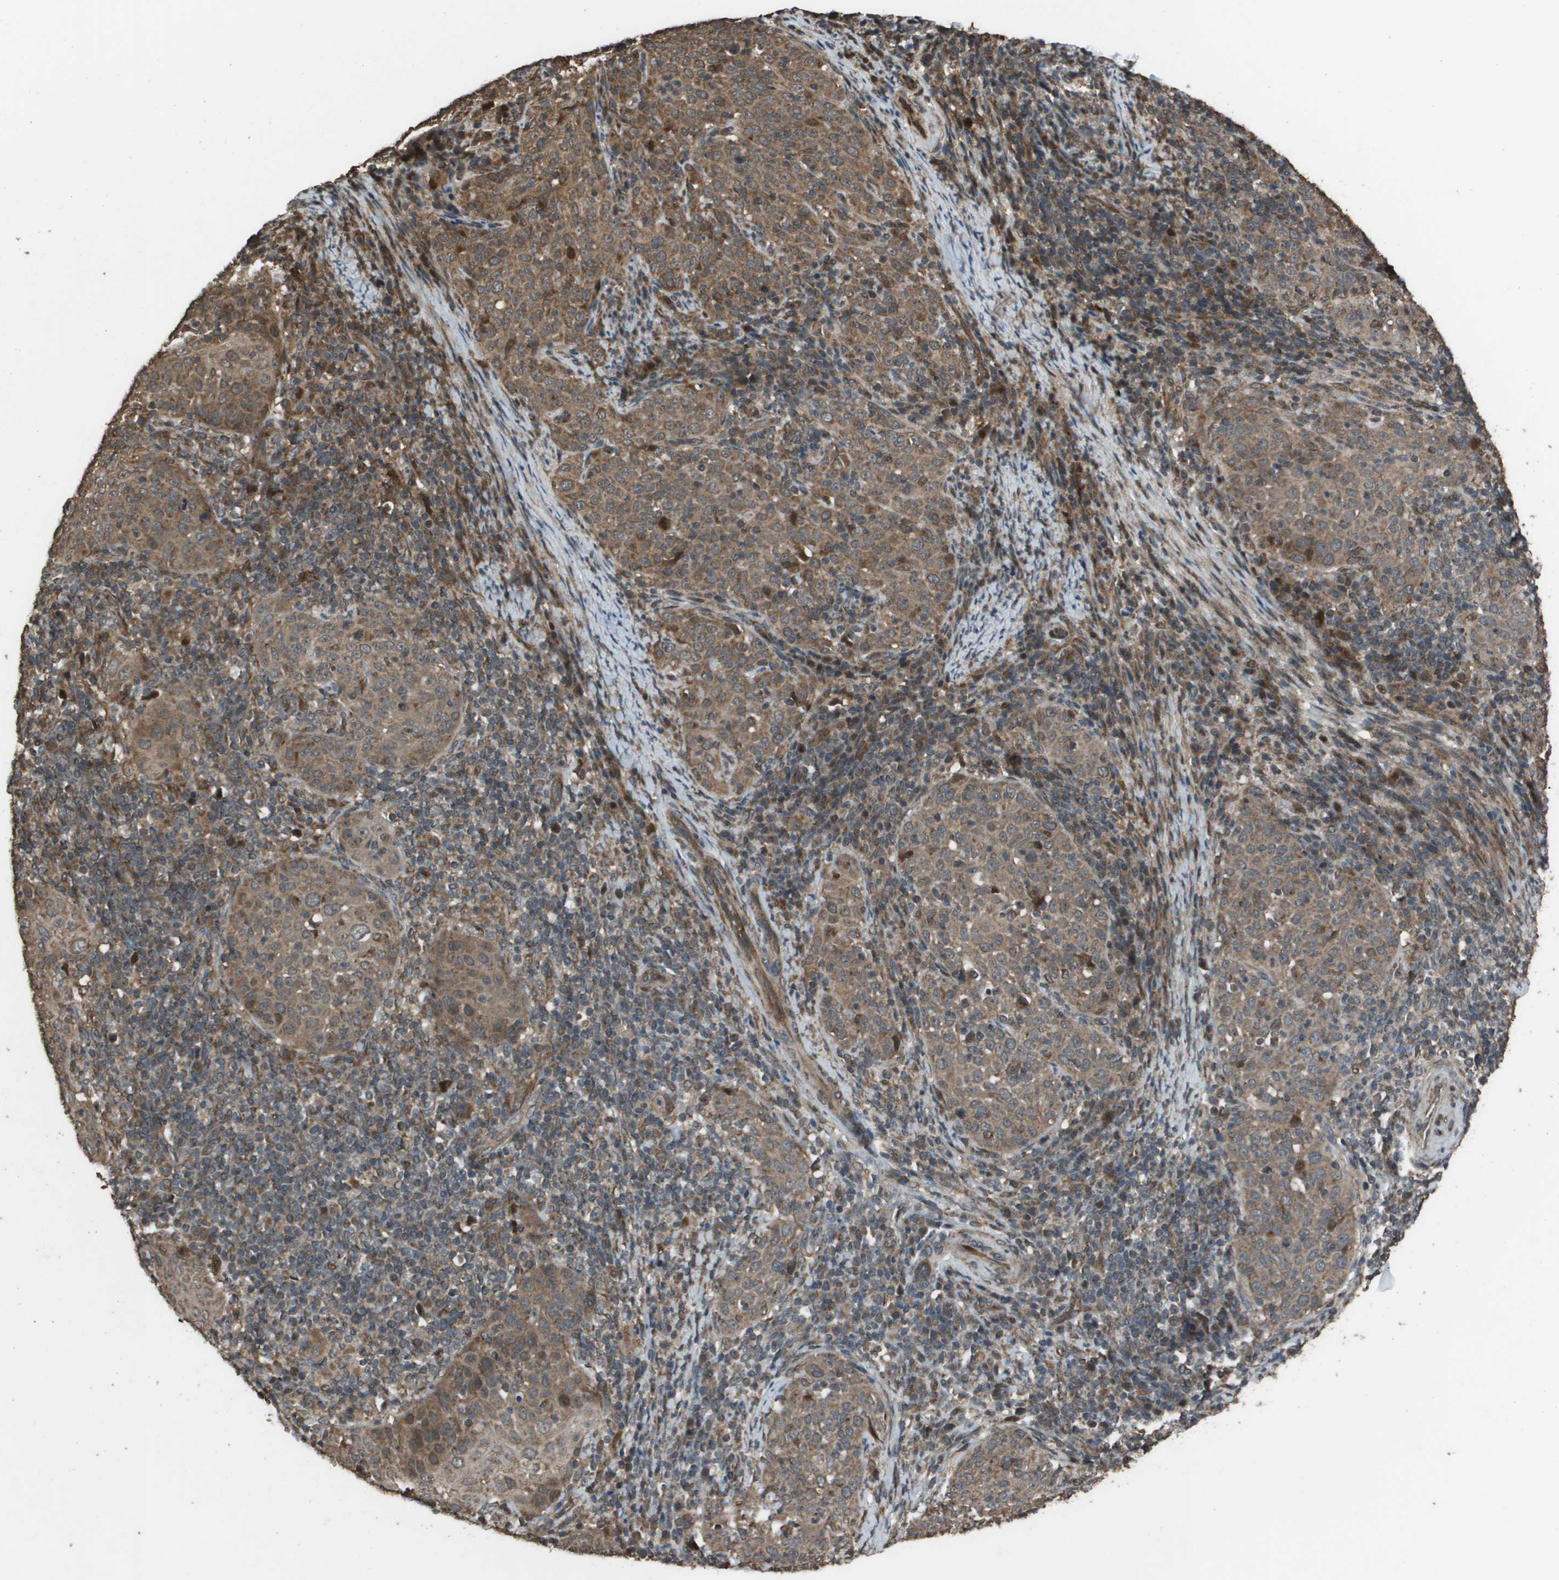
{"staining": {"intensity": "moderate", "quantity": ">75%", "location": "cytoplasmic/membranous"}, "tissue": "cervical cancer", "cell_type": "Tumor cells", "image_type": "cancer", "snomed": [{"axis": "morphology", "description": "Squamous cell carcinoma, NOS"}, {"axis": "topography", "description": "Cervix"}], "caption": "DAB immunohistochemical staining of human cervical cancer shows moderate cytoplasmic/membranous protein positivity in approximately >75% of tumor cells.", "gene": "FIG4", "patient": {"sex": "female", "age": 51}}